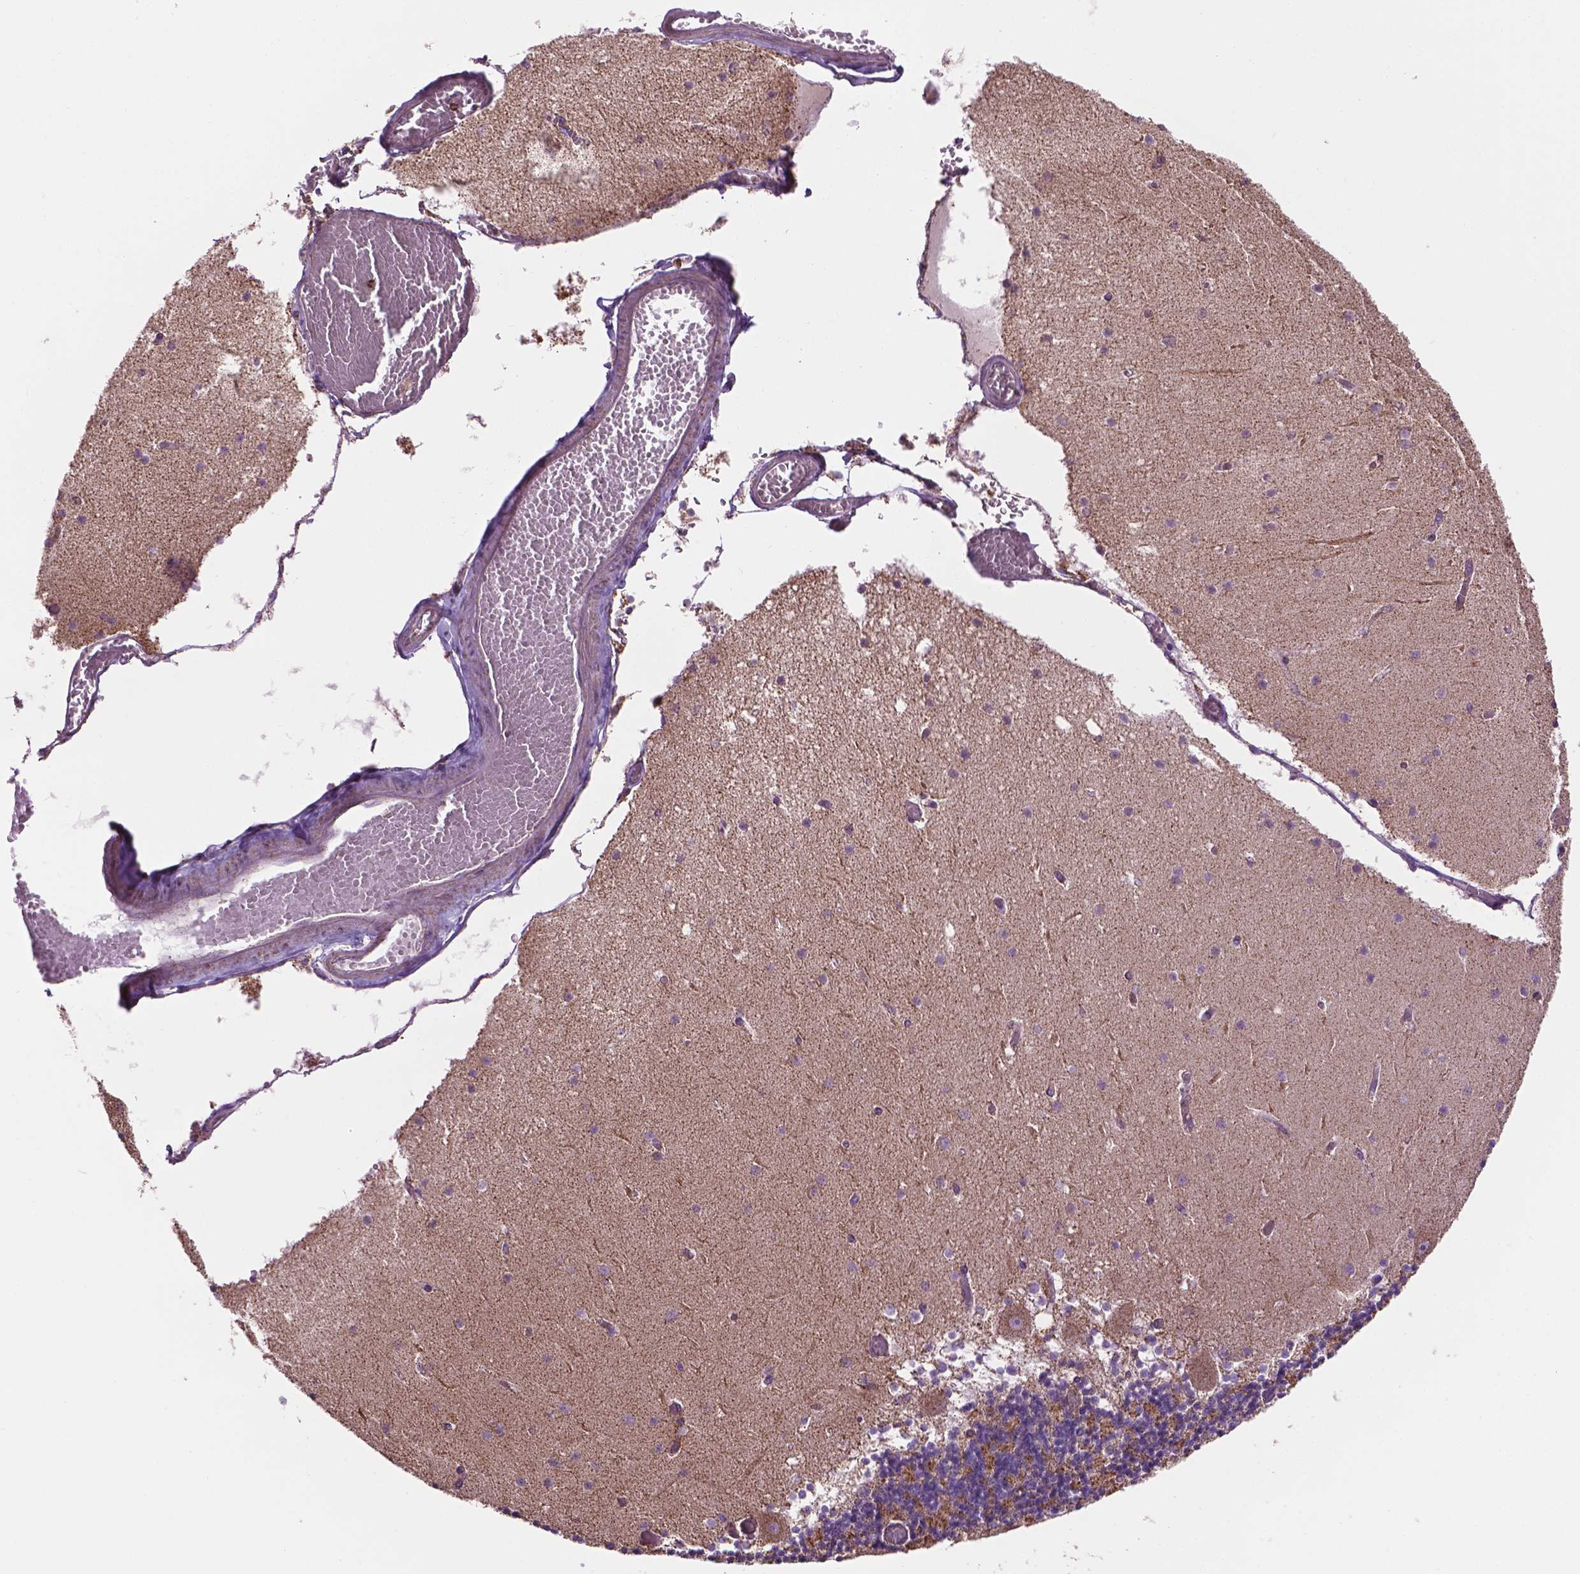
{"staining": {"intensity": "moderate", "quantity": ">75%", "location": "cytoplasmic/membranous"}, "tissue": "cerebellum", "cell_type": "Cells in granular layer", "image_type": "normal", "snomed": [{"axis": "morphology", "description": "Normal tissue, NOS"}, {"axis": "topography", "description": "Cerebellum"}], "caption": "Immunohistochemistry (IHC) of benign human cerebellum shows medium levels of moderate cytoplasmic/membranous staining in approximately >75% of cells in granular layer.", "gene": "PIBF1", "patient": {"sex": "female", "age": 28}}